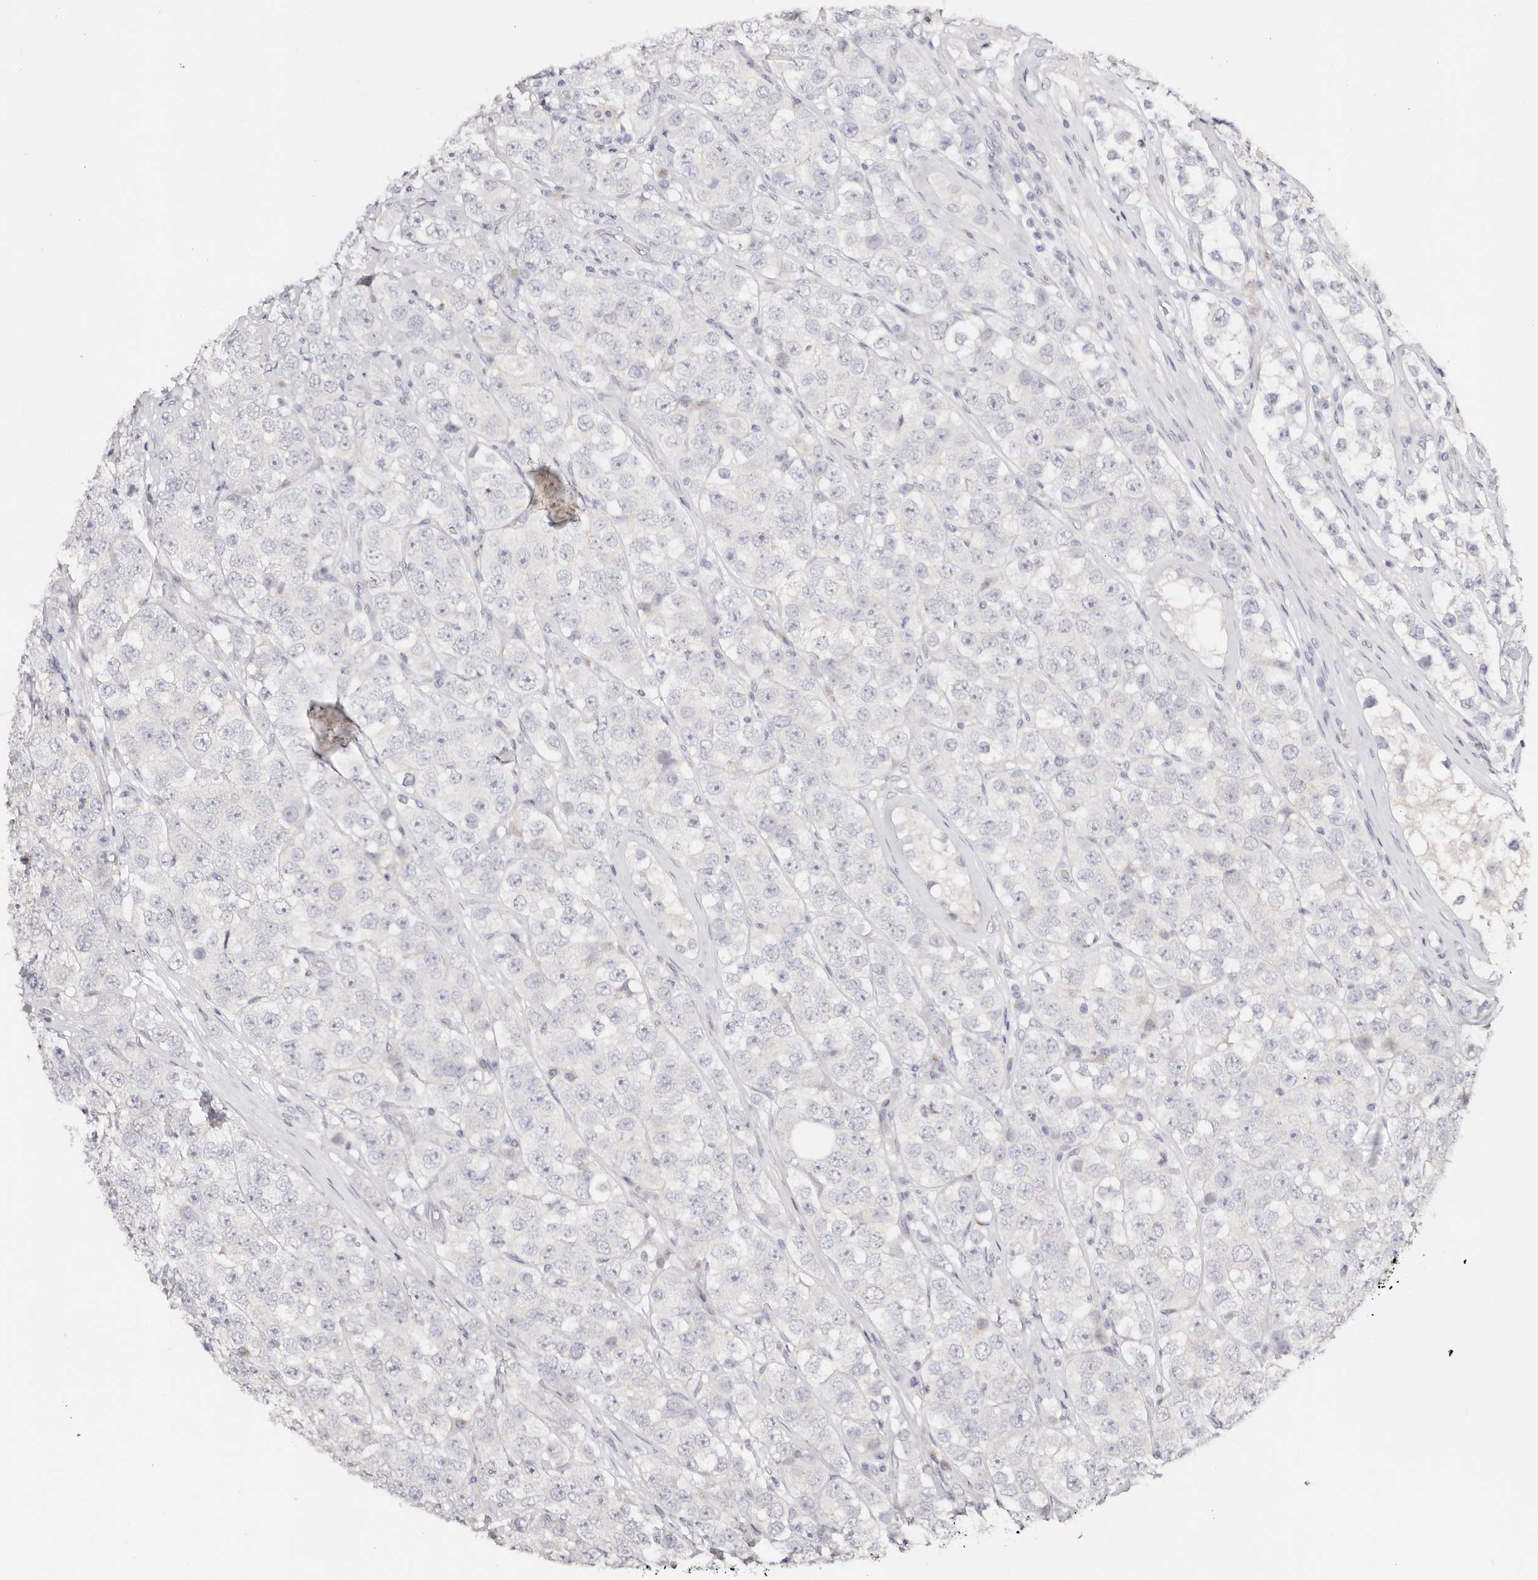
{"staining": {"intensity": "negative", "quantity": "none", "location": "none"}, "tissue": "testis cancer", "cell_type": "Tumor cells", "image_type": "cancer", "snomed": [{"axis": "morphology", "description": "Seminoma, NOS"}, {"axis": "topography", "description": "Testis"}], "caption": "This is a image of IHC staining of testis cancer, which shows no staining in tumor cells.", "gene": "DNASE1", "patient": {"sex": "male", "age": 28}}